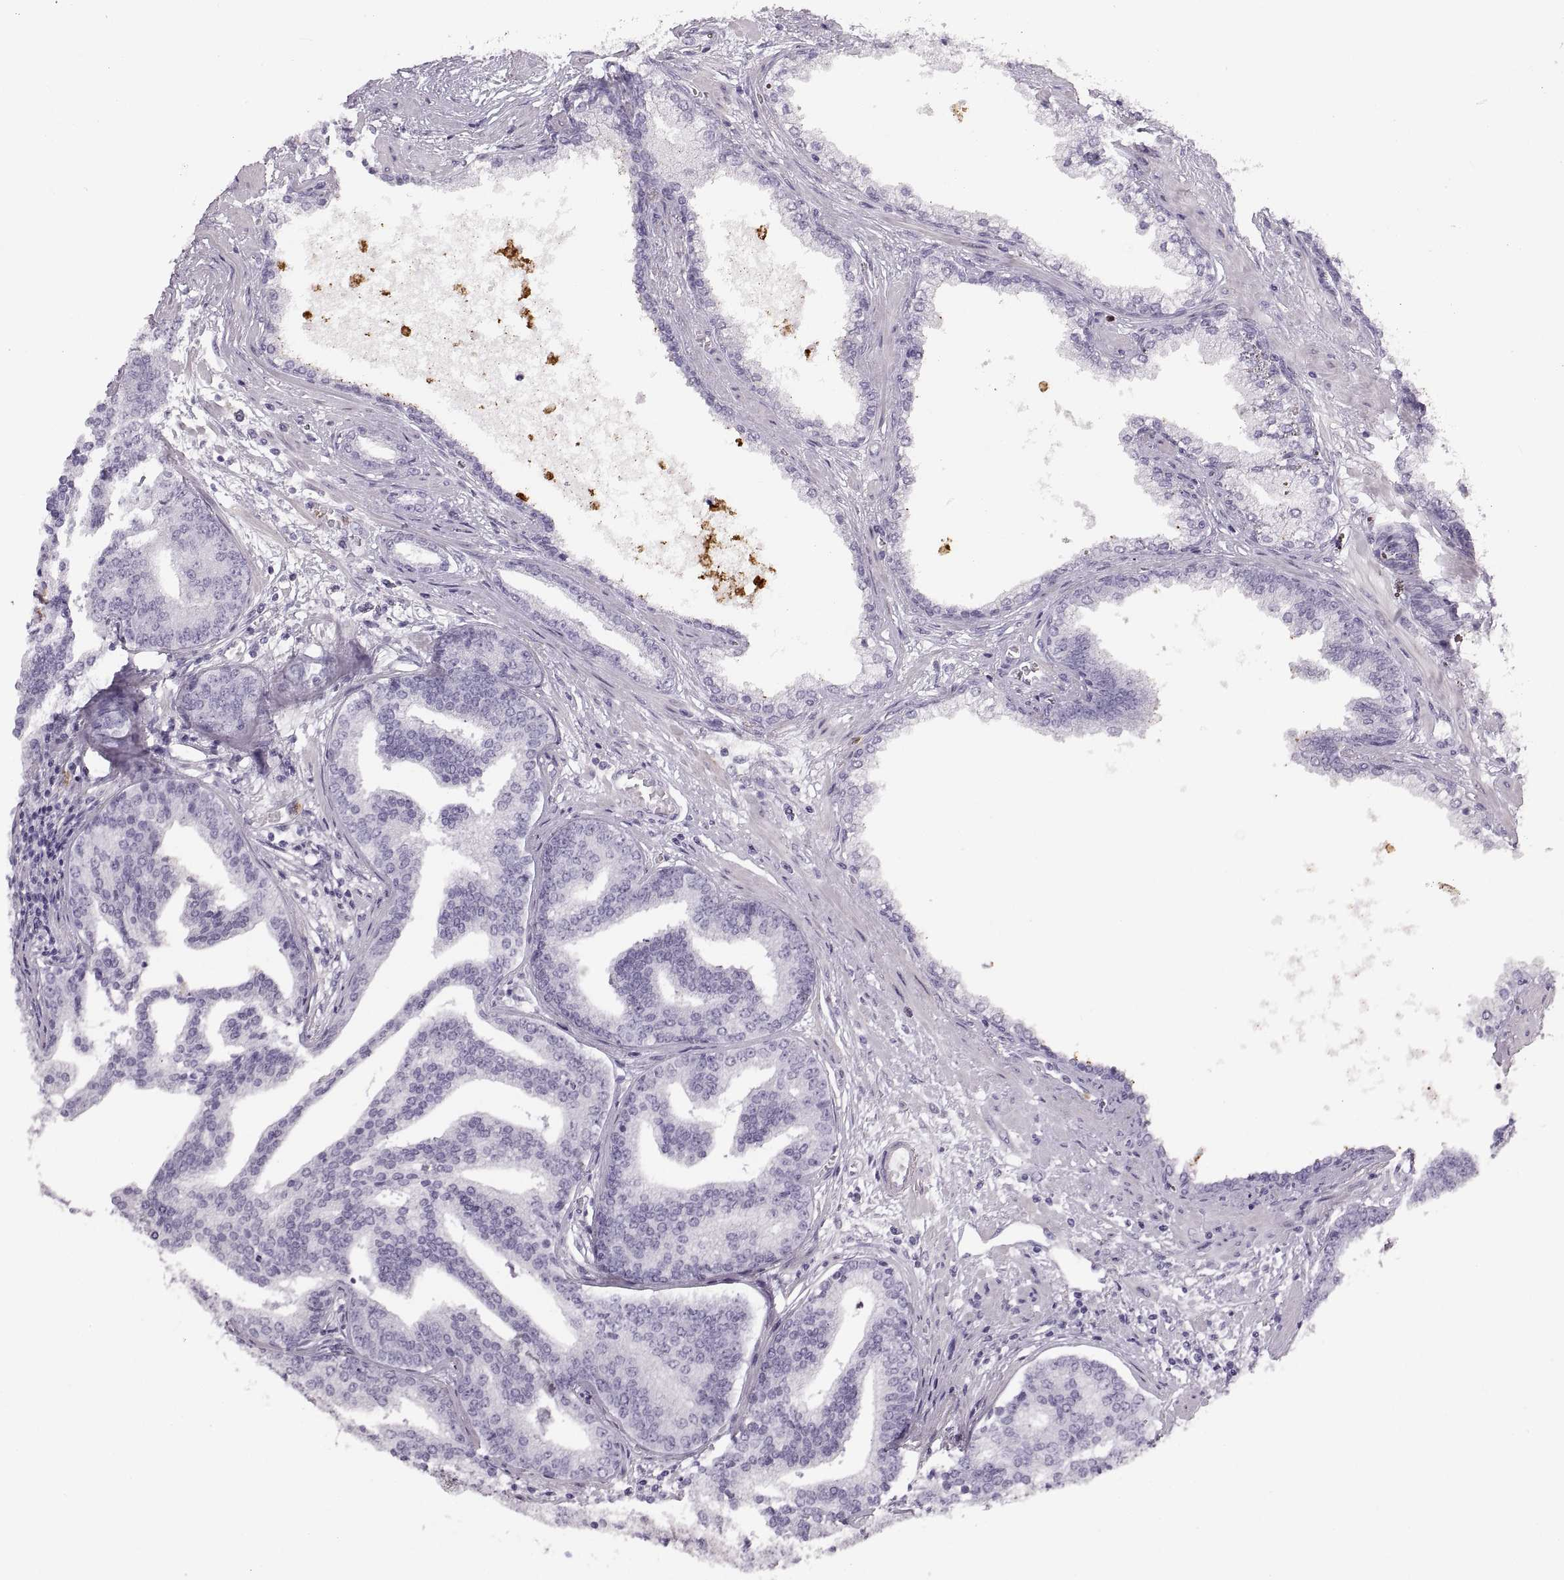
{"staining": {"intensity": "negative", "quantity": "none", "location": "none"}, "tissue": "prostate cancer", "cell_type": "Tumor cells", "image_type": "cancer", "snomed": [{"axis": "morphology", "description": "Adenocarcinoma, NOS"}, {"axis": "topography", "description": "Prostate"}], "caption": "Immunohistochemistry (IHC) of human prostate cancer demonstrates no expression in tumor cells.", "gene": "MILR1", "patient": {"sex": "male", "age": 64}}